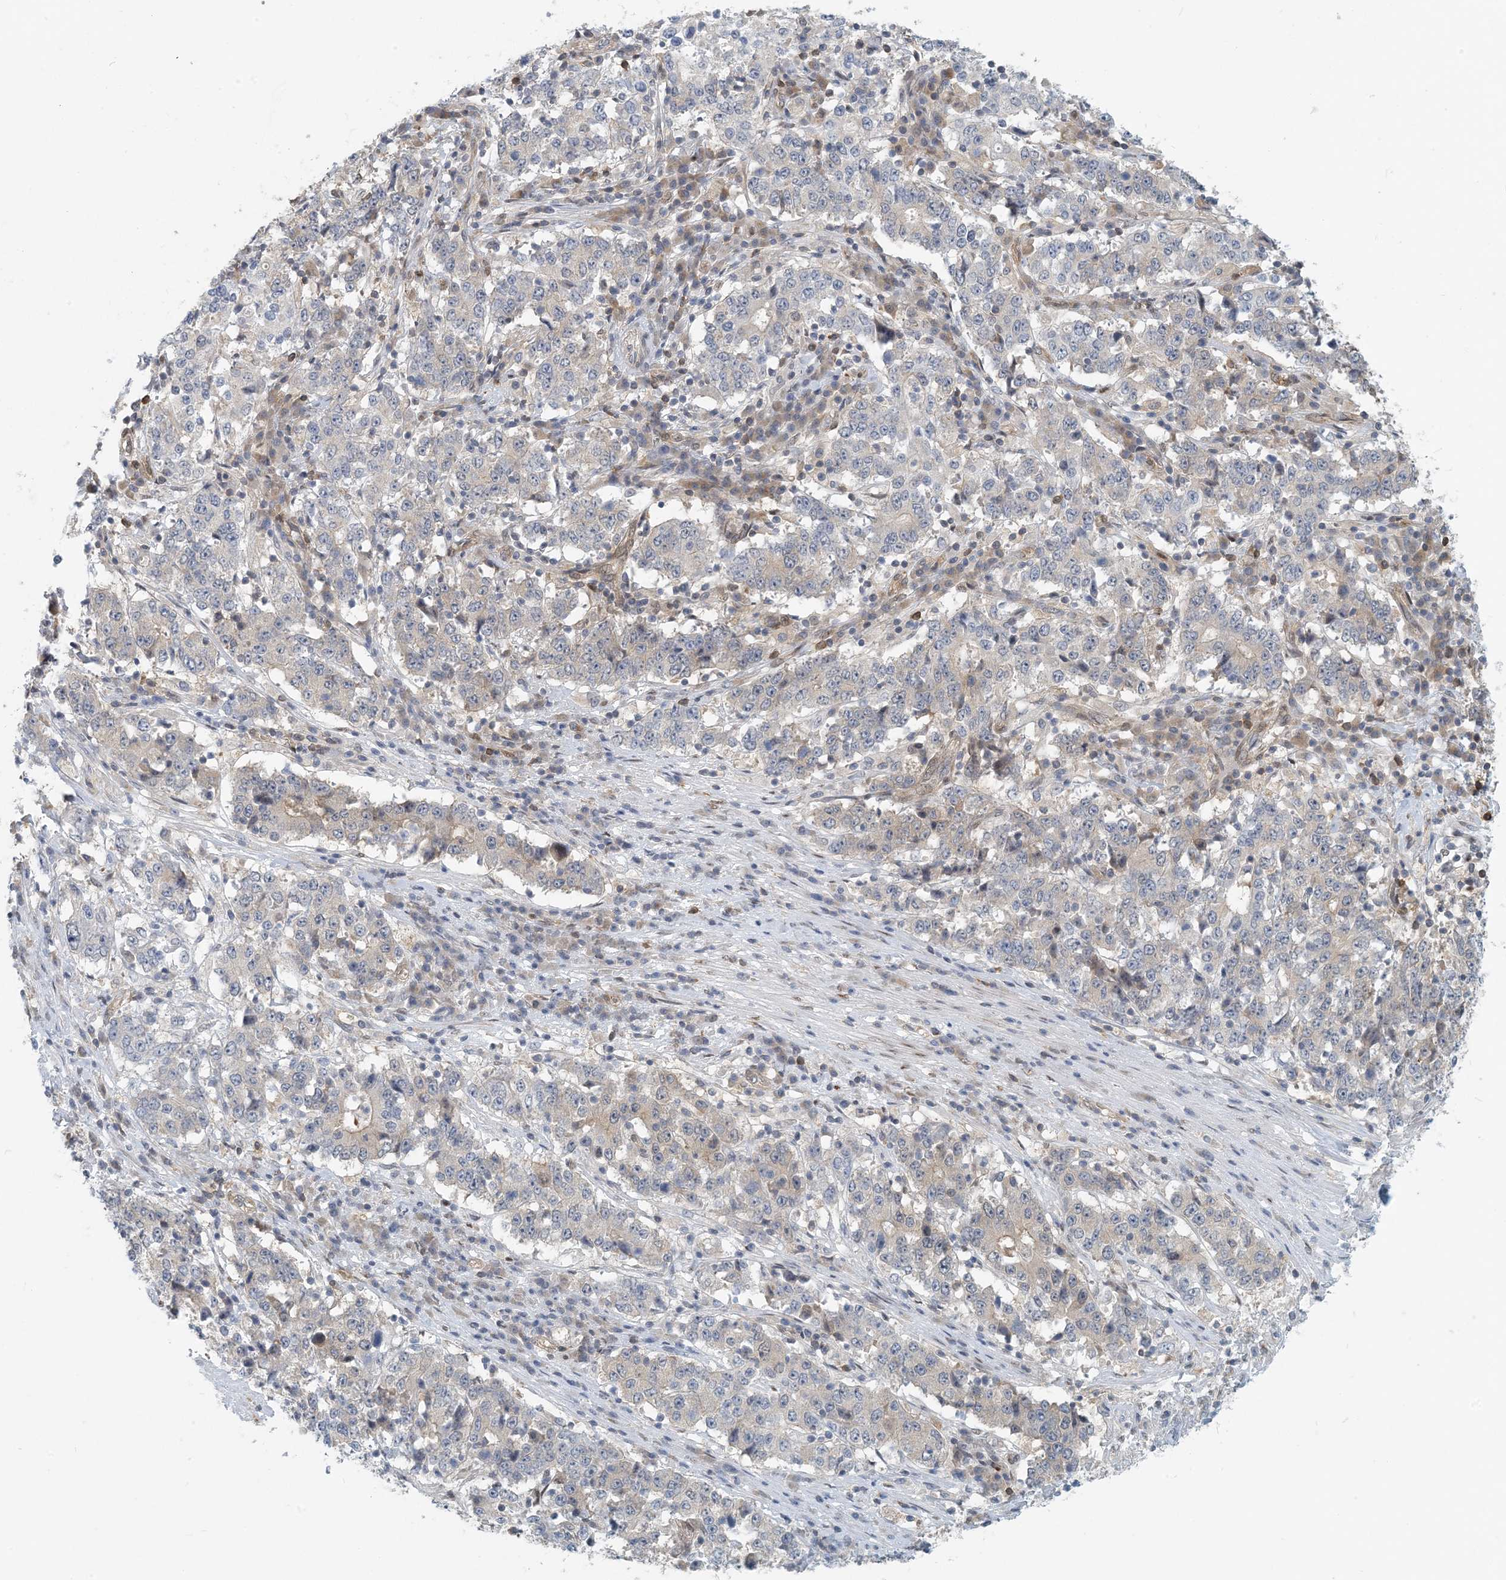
{"staining": {"intensity": "negative", "quantity": "none", "location": "none"}, "tissue": "stomach cancer", "cell_type": "Tumor cells", "image_type": "cancer", "snomed": [{"axis": "morphology", "description": "Adenocarcinoma, NOS"}, {"axis": "topography", "description": "Stomach"}], "caption": "Protein analysis of stomach cancer demonstrates no significant expression in tumor cells.", "gene": "ZC3H12A", "patient": {"sex": "male", "age": 59}}